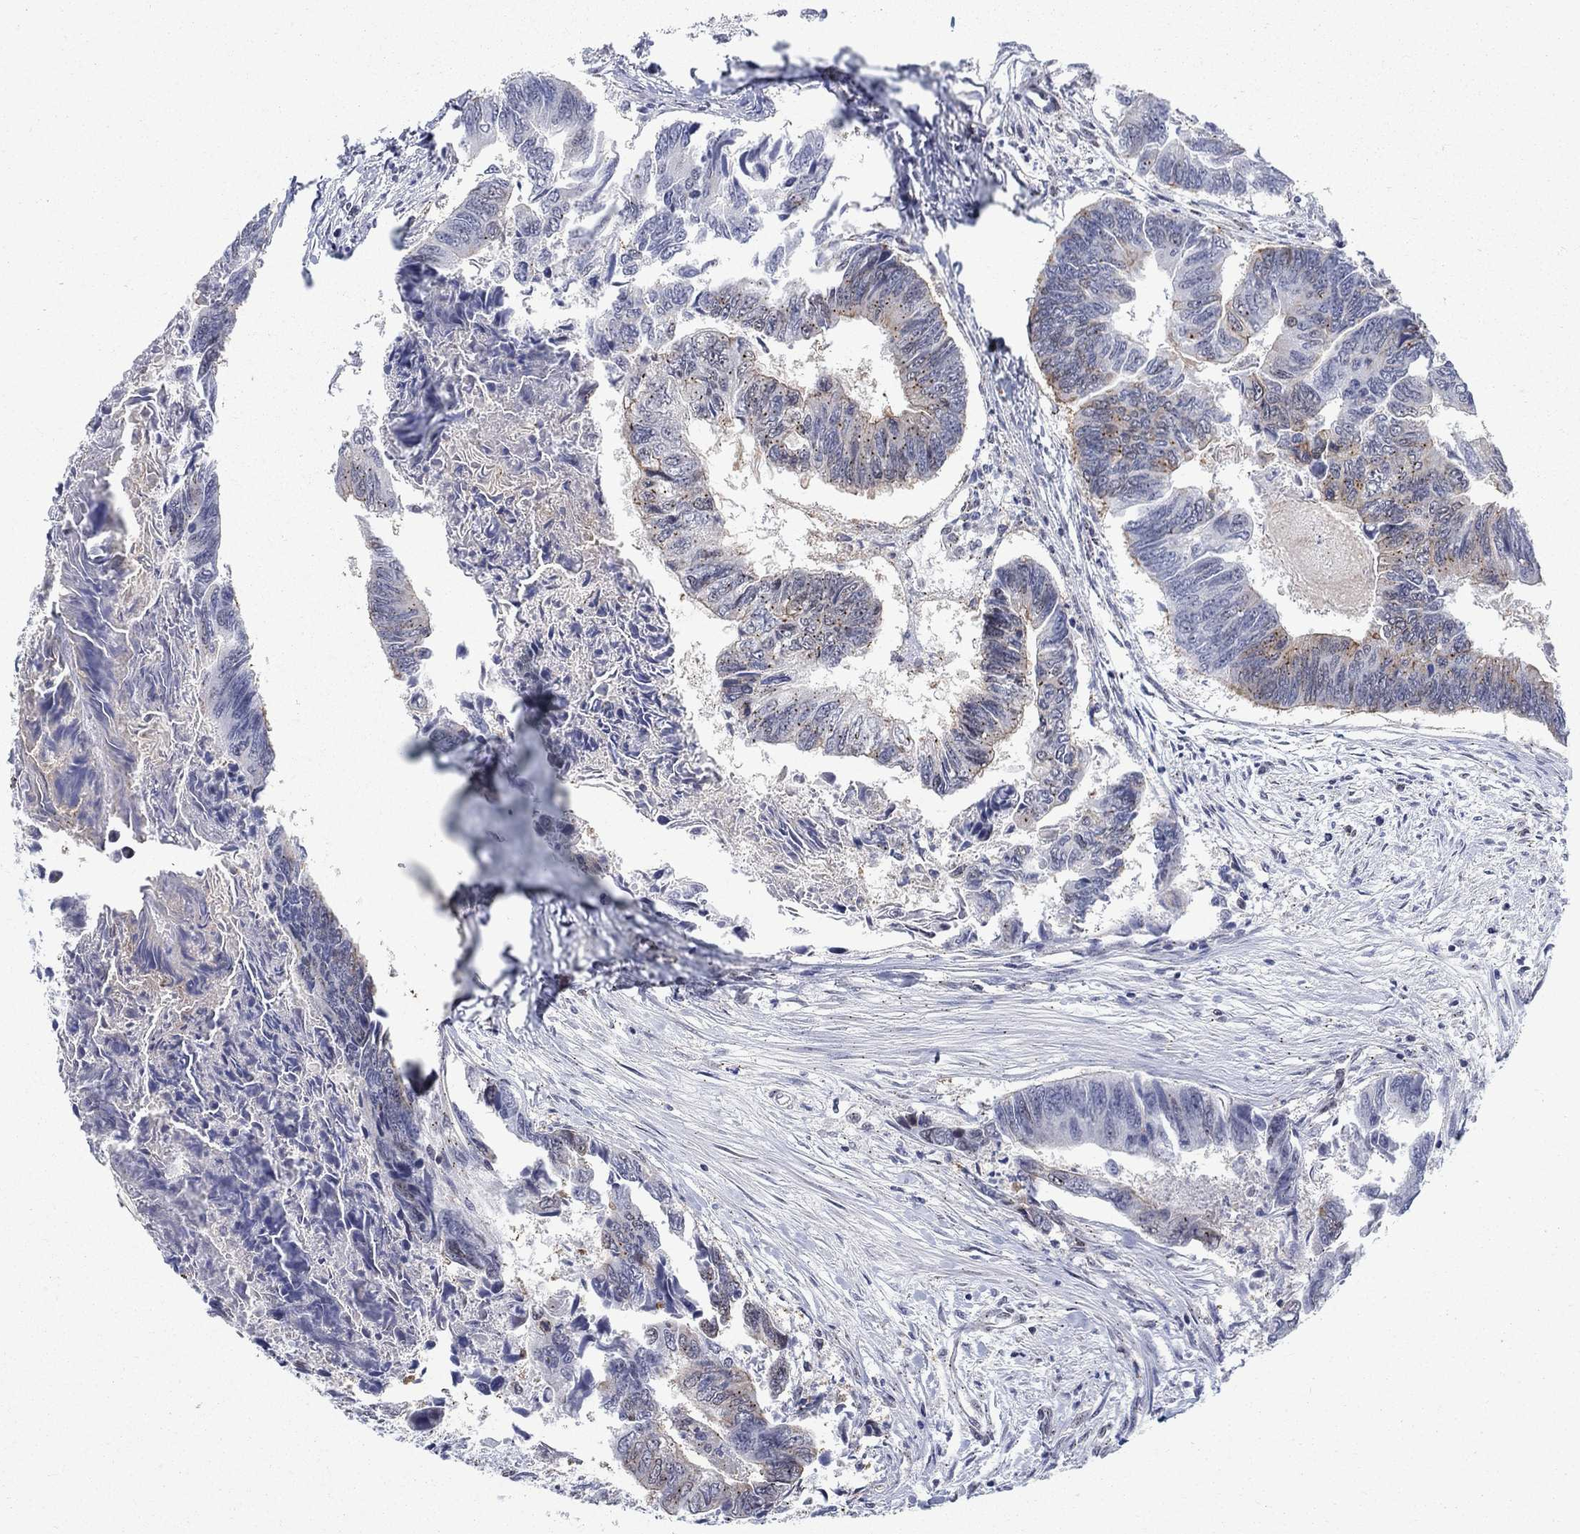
{"staining": {"intensity": "moderate", "quantity": "25%-75%", "location": "cytoplasmic/membranous"}, "tissue": "colorectal cancer", "cell_type": "Tumor cells", "image_type": "cancer", "snomed": [{"axis": "morphology", "description": "Adenocarcinoma, NOS"}, {"axis": "topography", "description": "Colon"}], "caption": "High-magnification brightfield microscopy of adenocarcinoma (colorectal) stained with DAB (3,3'-diaminobenzidine) (brown) and counterstained with hematoxylin (blue). tumor cells exhibit moderate cytoplasmic/membranous positivity is appreciated in about25%-75% of cells.", "gene": "SH3RF1", "patient": {"sex": "female", "age": 65}}